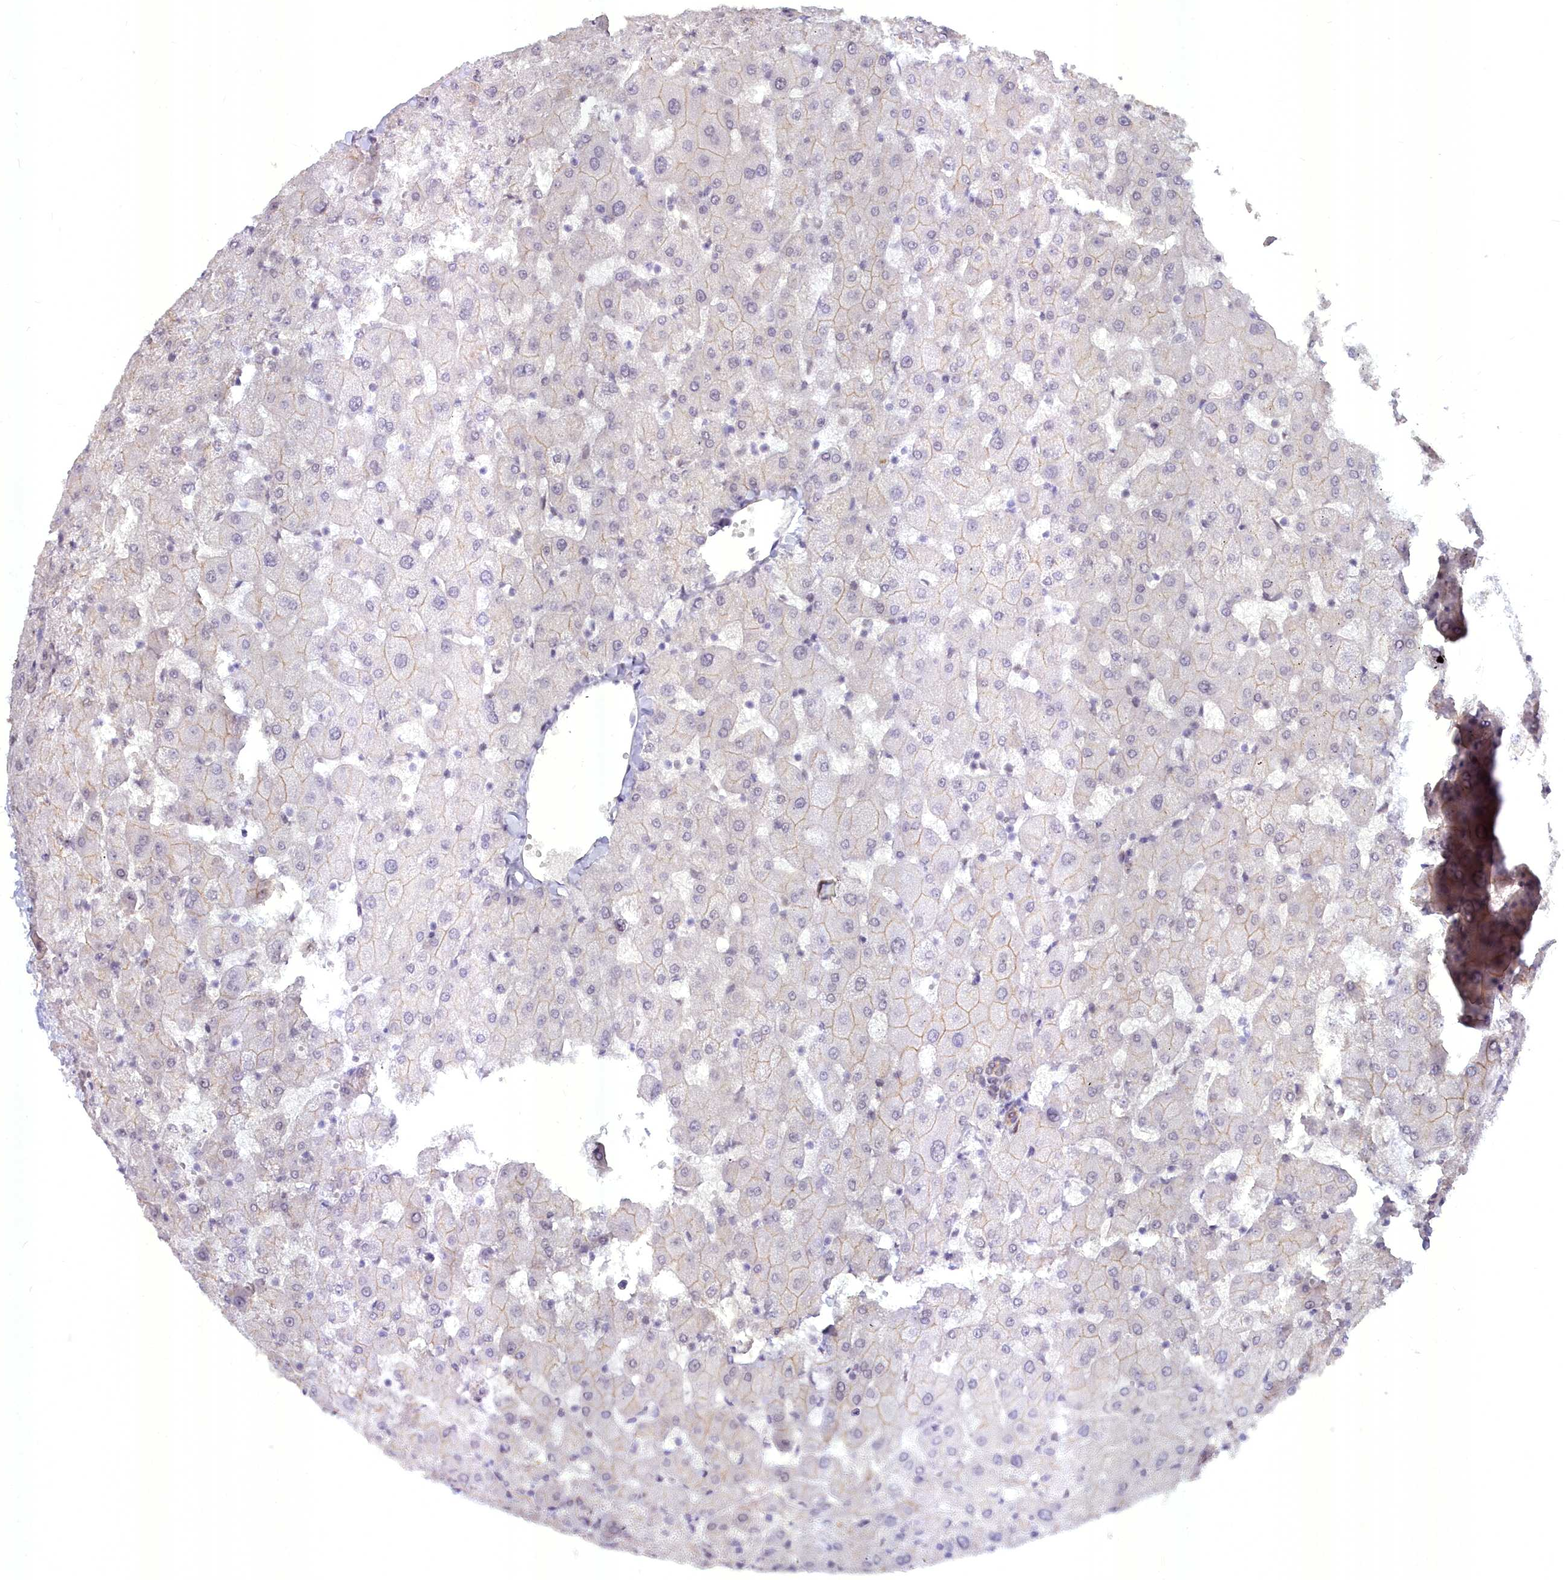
{"staining": {"intensity": "weak", "quantity": ">75%", "location": "cytoplasmic/membranous"}, "tissue": "liver", "cell_type": "Cholangiocytes", "image_type": "normal", "snomed": [{"axis": "morphology", "description": "Normal tissue, NOS"}, {"axis": "topography", "description": "Liver"}], "caption": "Cholangiocytes reveal weak cytoplasmic/membranous staining in approximately >75% of cells in normal liver.", "gene": "YJU2", "patient": {"sex": "female", "age": 63}}